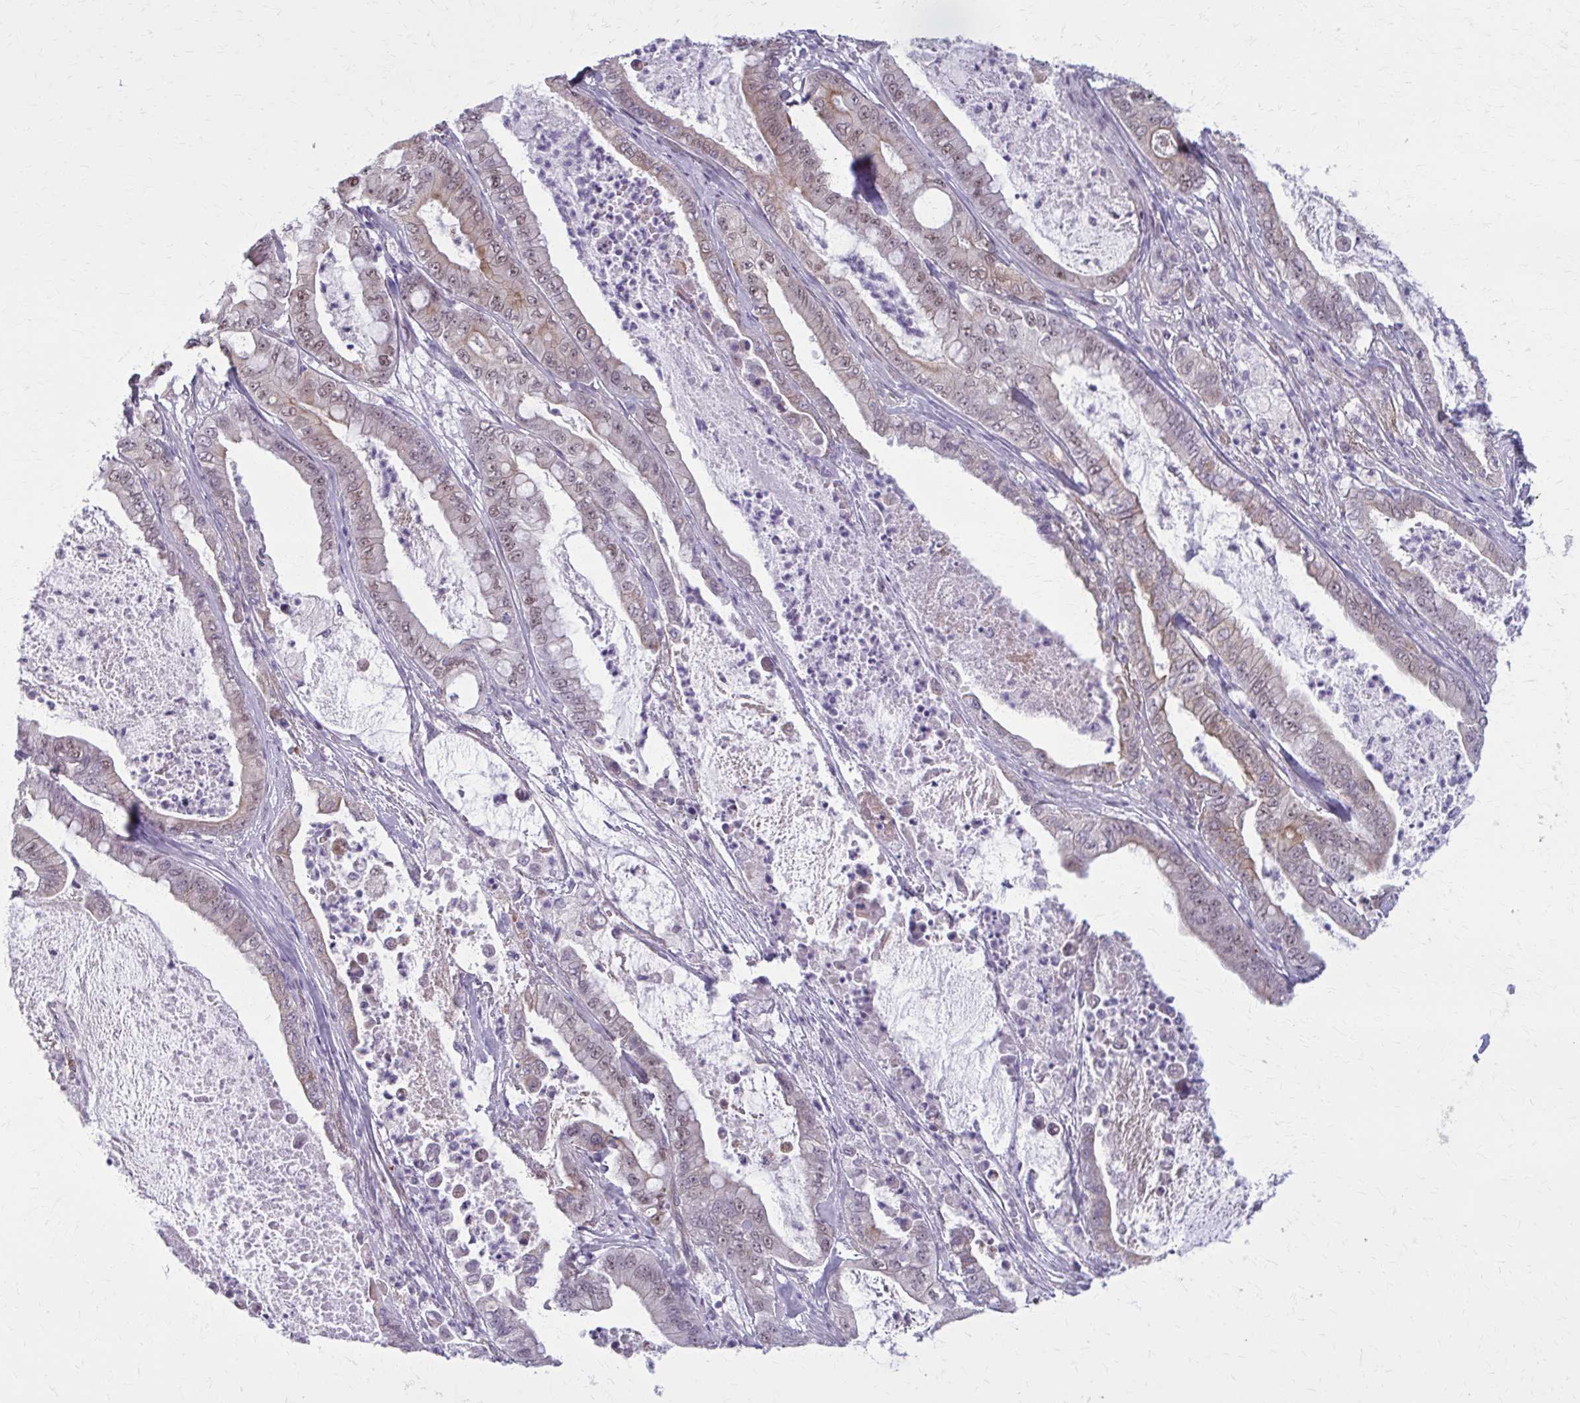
{"staining": {"intensity": "weak", "quantity": "25%-75%", "location": "cytoplasmic/membranous,nuclear"}, "tissue": "pancreatic cancer", "cell_type": "Tumor cells", "image_type": "cancer", "snomed": [{"axis": "morphology", "description": "Adenocarcinoma, NOS"}, {"axis": "topography", "description": "Pancreas"}], "caption": "This is a histology image of immunohistochemistry staining of pancreatic cancer (adenocarcinoma), which shows weak positivity in the cytoplasmic/membranous and nuclear of tumor cells.", "gene": "NUMBL", "patient": {"sex": "male", "age": 71}}